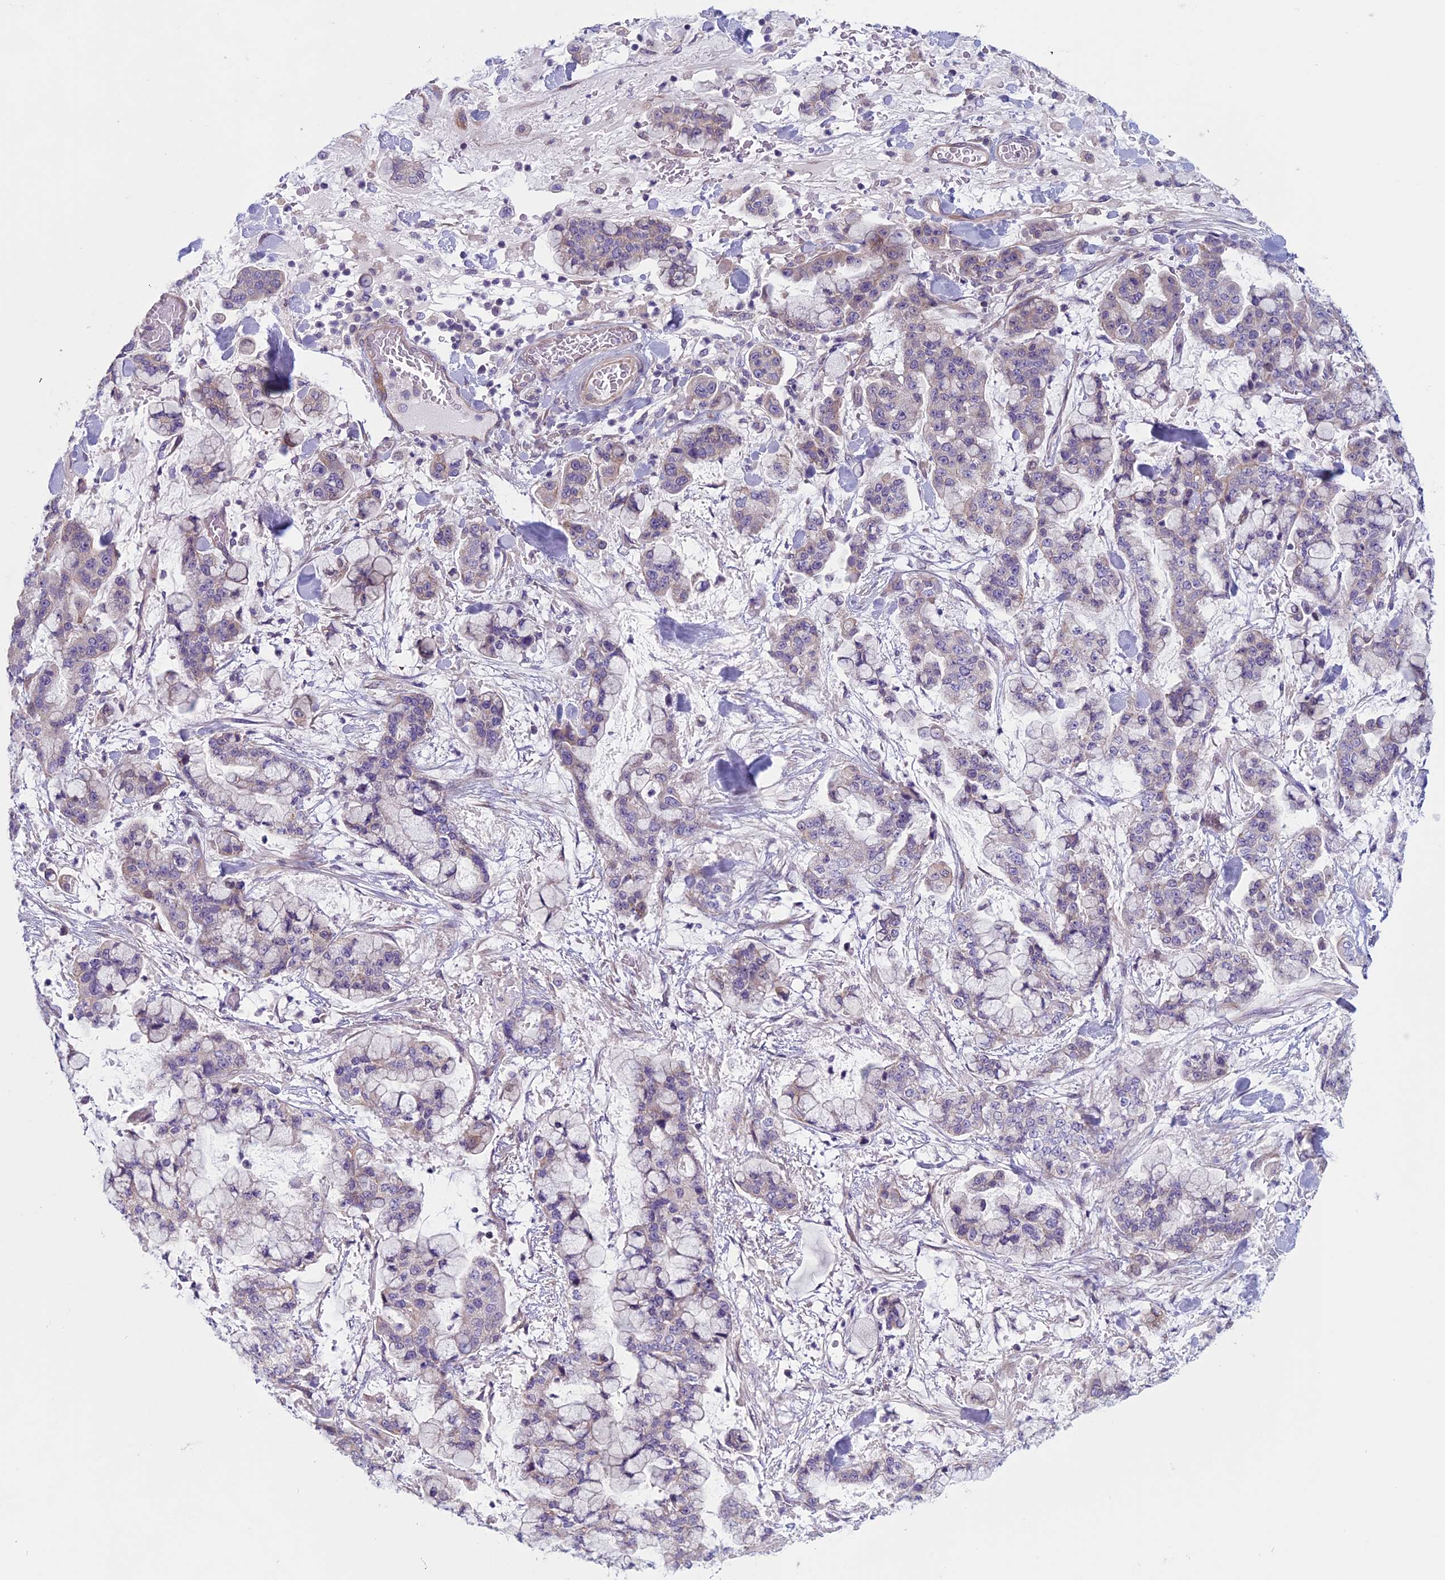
{"staining": {"intensity": "weak", "quantity": "<25%", "location": "cytoplasmic/membranous"}, "tissue": "stomach cancer", "cell_type": "Tumor cells", "image_type": "cancer", "snomed": [{"axis": "morphology", "description": "Normal tissue, NOS"}, {"axis": "morphology", "description": "Adenocarcinoma, NOS"}, {"axis": "topography", "description": "Stomach, upper"}, {"axis": "topography", "description": "Stomach"}], "caption": "Immunohistochemistry (IHC) image of neoplastic tissue: stomach cancer stained with DAB (3,3'-diaminobenzidine) demonstrates no significant protein positivity in tumor cells.", "gene": "CNOT6L", "patient": {"sex": "male", "age": 76}}